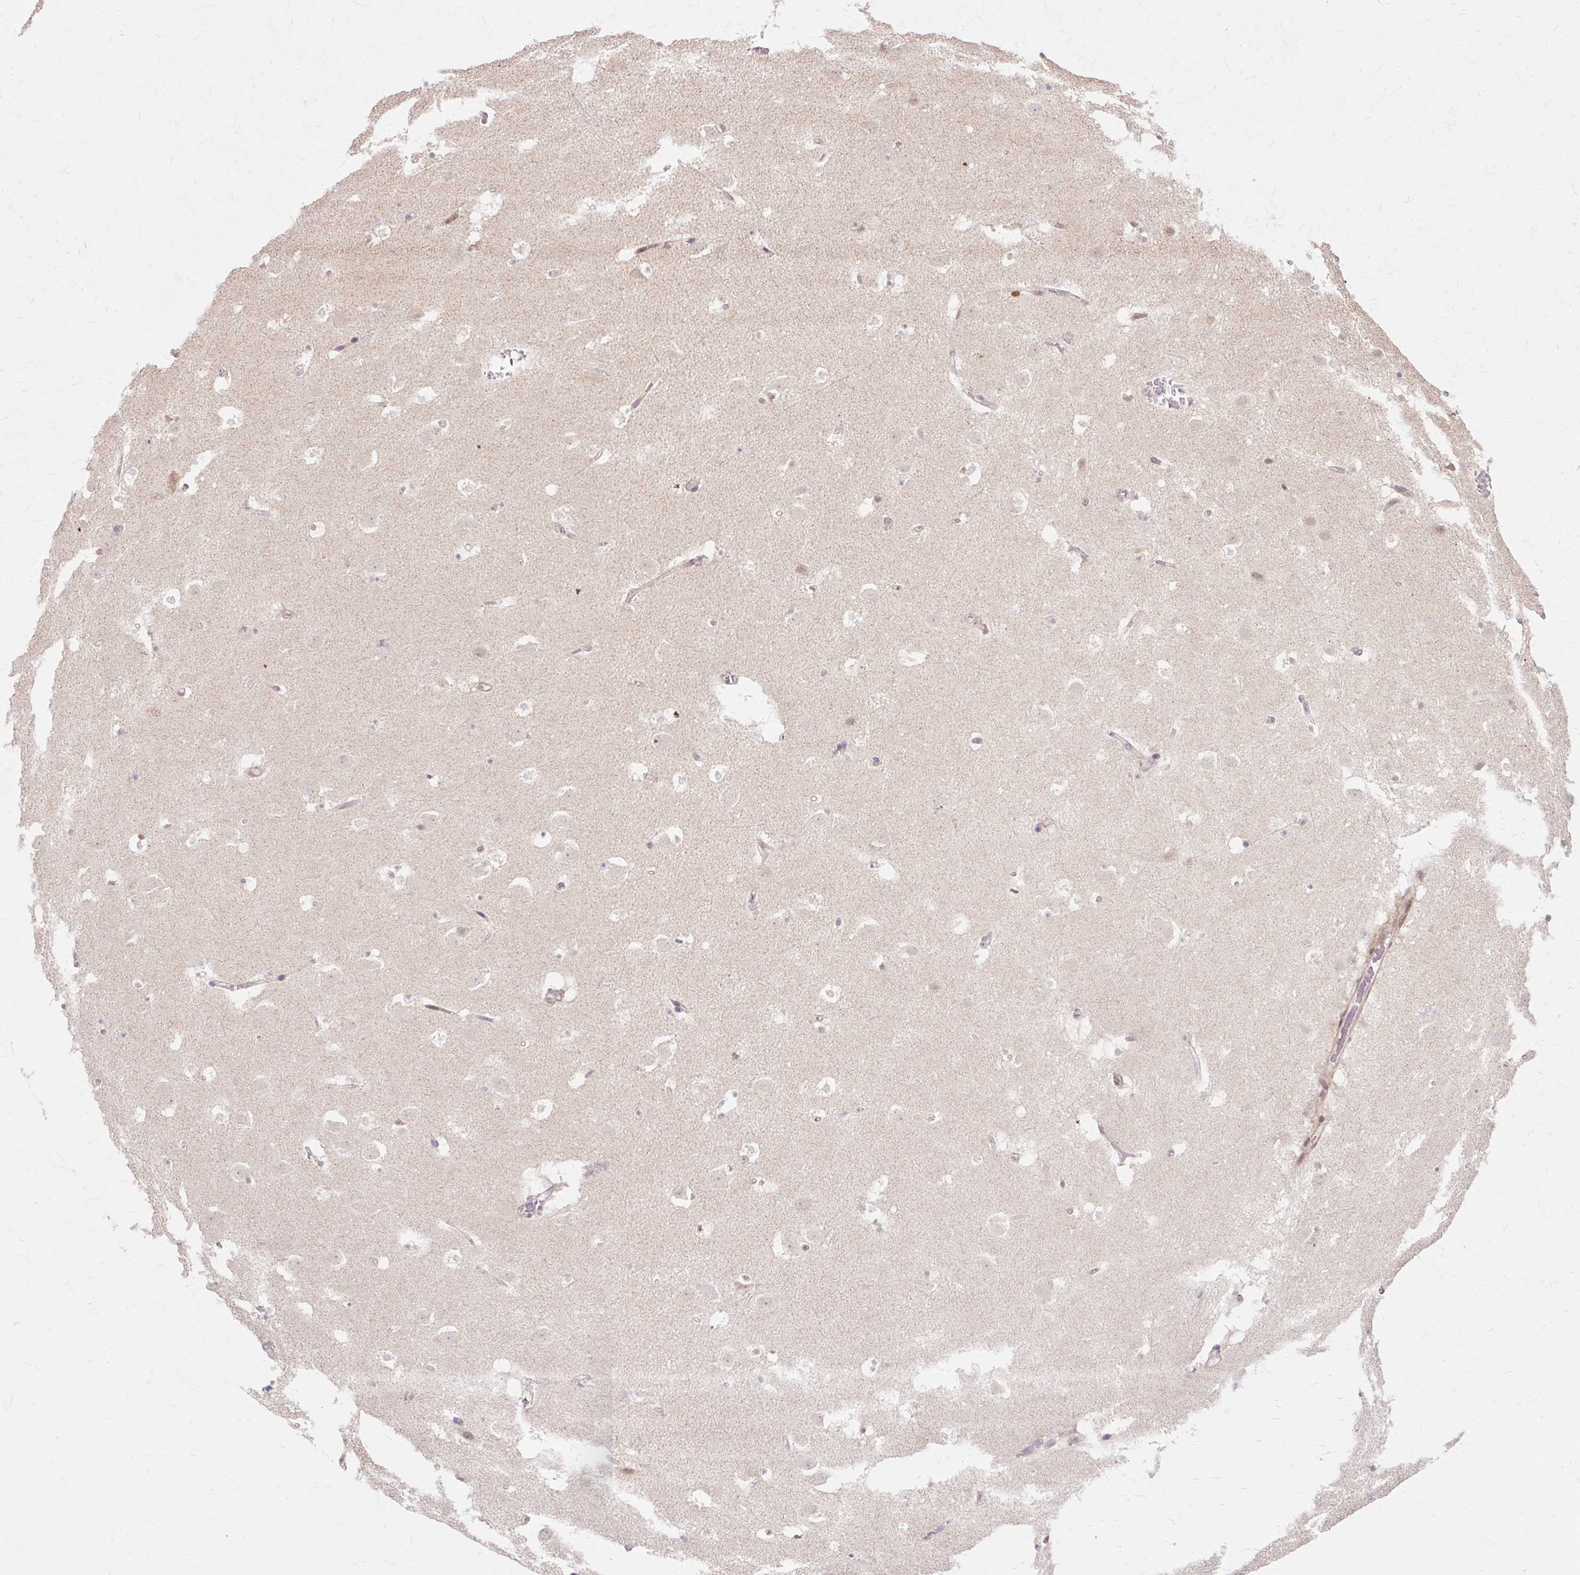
{"staining": {"intensity": "weak", "quantity": "<25%", "location": "cytoplasmic/membranous"}, "tissue": "caudate", "cell_type": "Glial cells", "image_type": "normal", "snomed": [{"axis": "morphology", "description": "Normal tissue, NOS"}, {"axis": "topography", "description": "Lateral ventricle wall"}], "caption": "Glial cells show no significant protein positivity in benign caudate. The staining was performed using DAB (3,3'-diaminobenzidine) to visualize the protein expression in brown, while the nuclei were stained in blue with hematoxylin (Magnification: 20x).", "gene": "GEMIN2", "patient": {"sex": "male", "age": 37}}